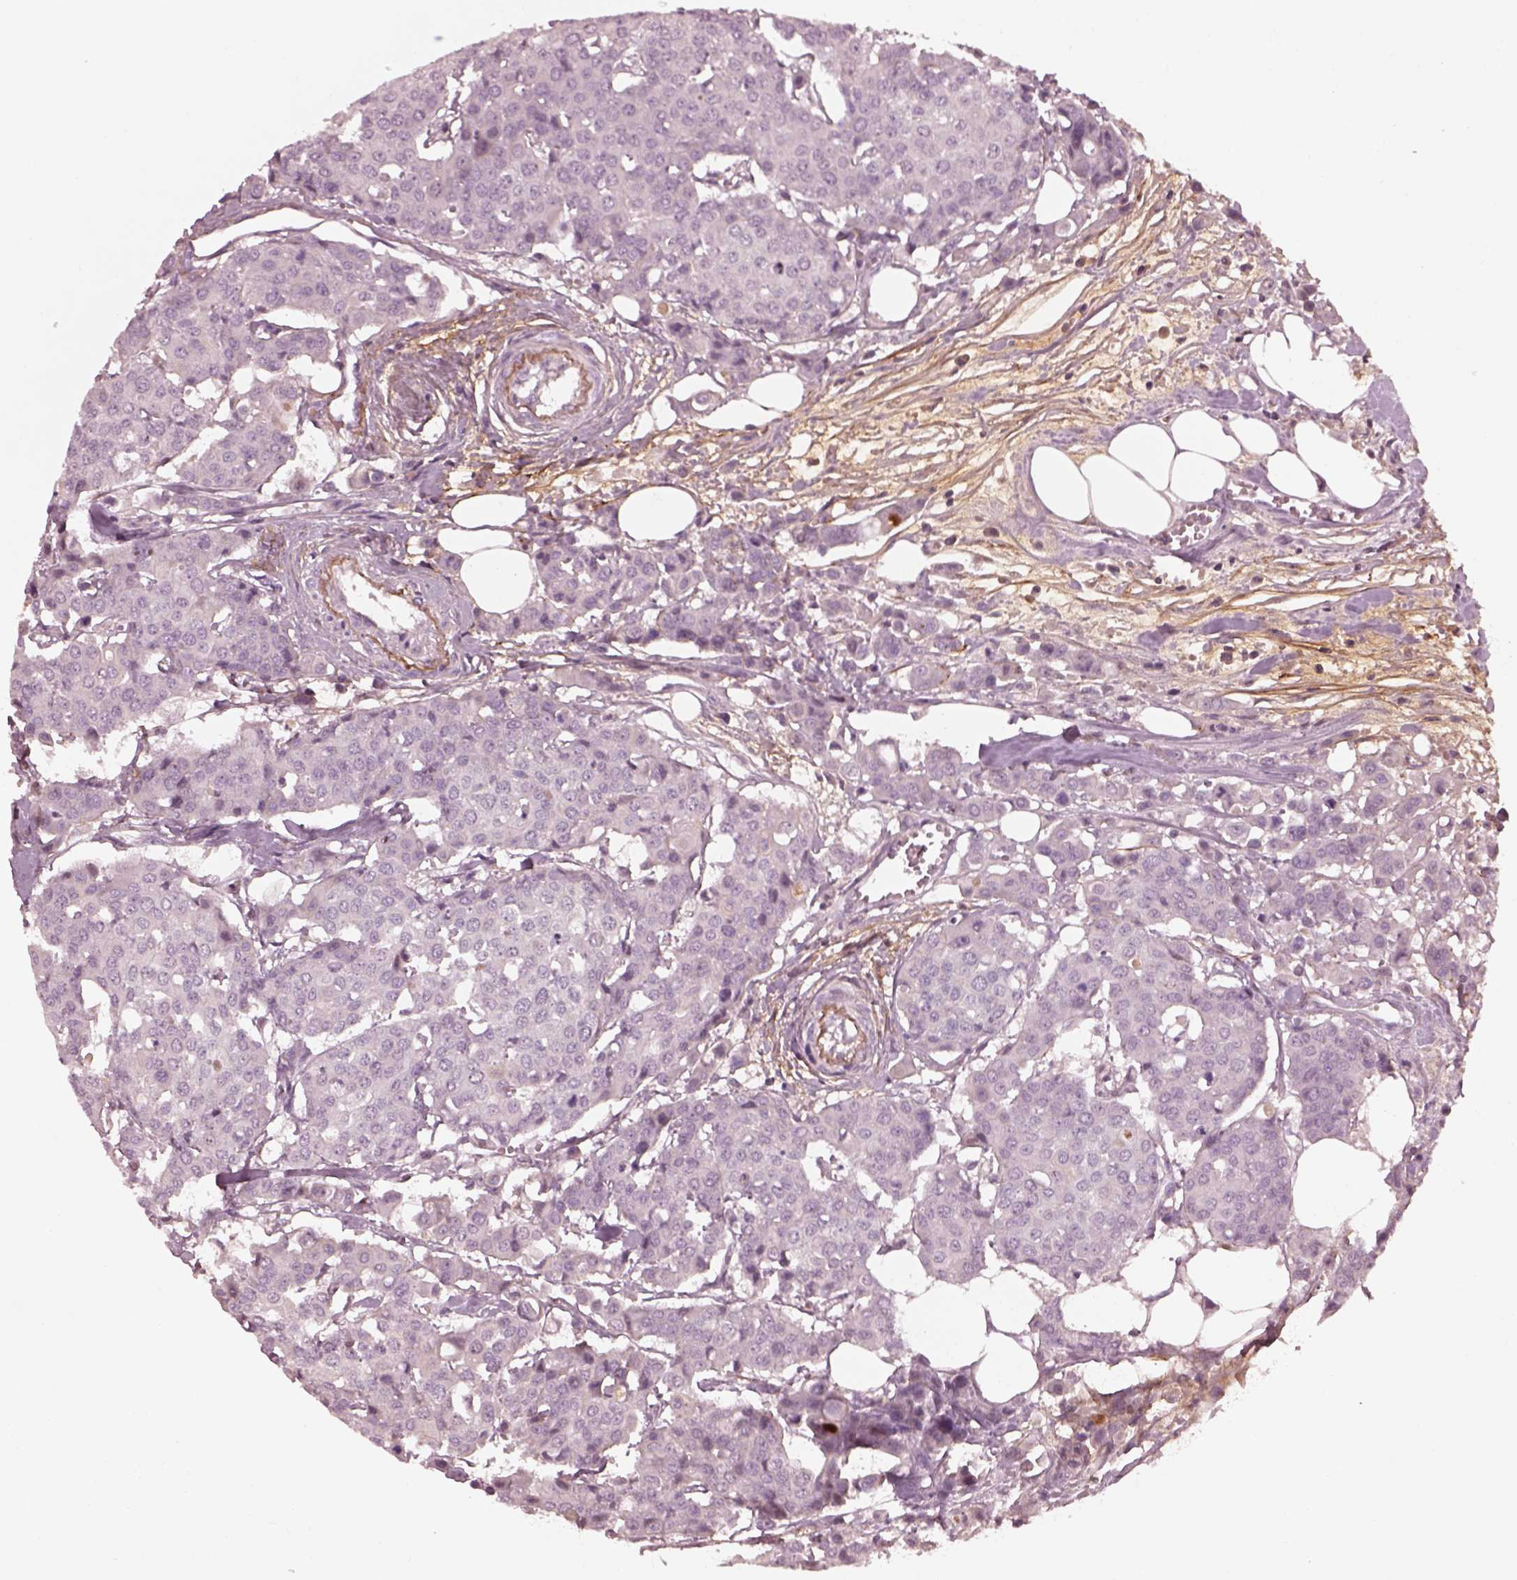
{"staining": {"intensity": "negative", "quantity": "none", "location": "none"}, "tissue": "carcinoid", "cell_type": "Tumor cells", "image_type": "cancer", "snomed": [{"axis": "morphology", "description": "Carcinoid, malignant, NOS"}, {"axis": "topography", "description": "Colon"}], "caption": "Photomicrograph shows no significant protein staining in tumor cells of carcinoid (malignant).", "gene": "EFEMP1", "patient": {"sex": "male", "age": 81}}